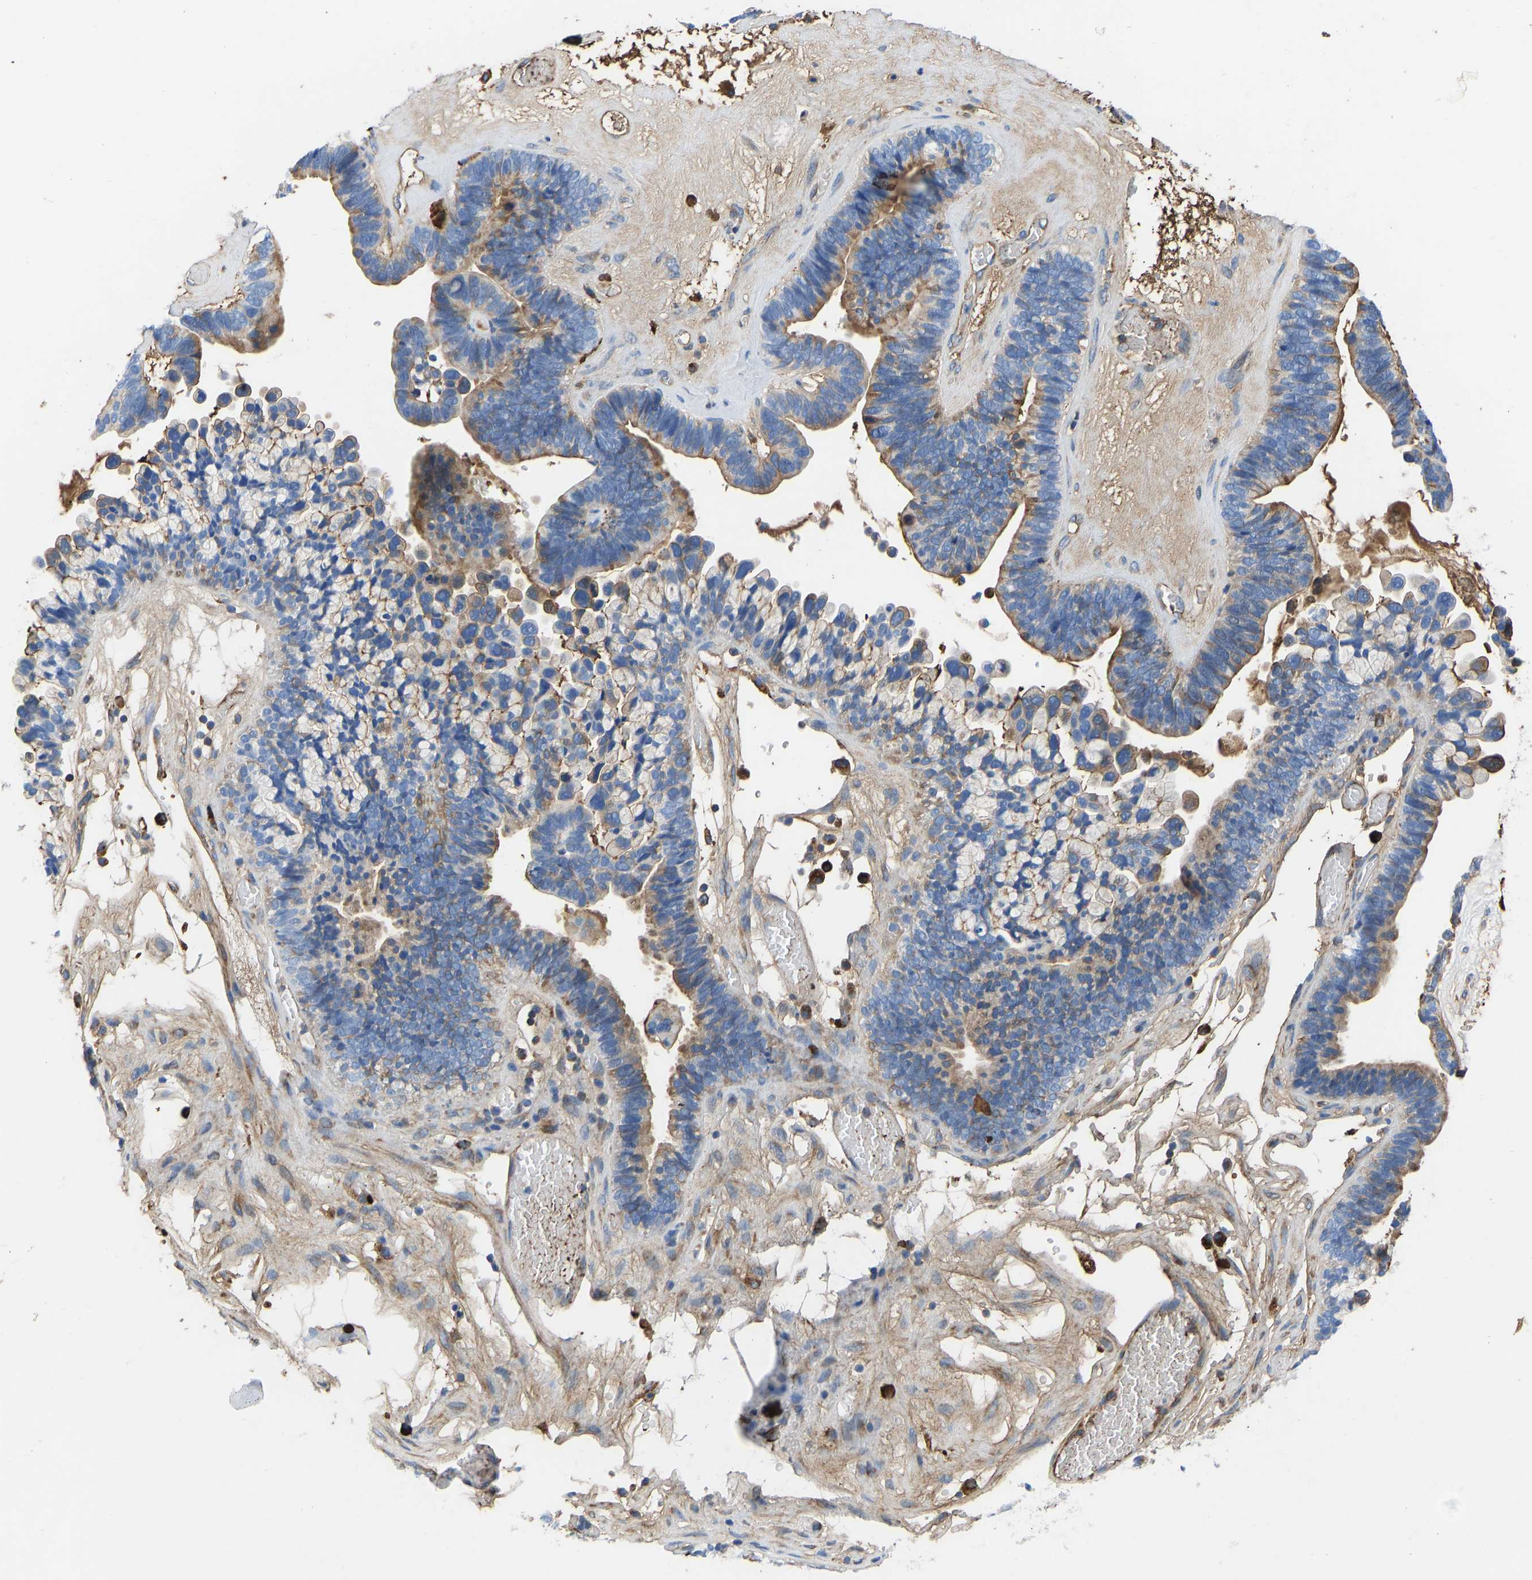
{"staining": {"intensity": "moderate", "quantity": "25%-75%", "location": "cytoplasmic/membranous"}, "tissue": "ovarian cancer", "cell_type": "Tumor cells", "image_type": "cancer", "snomed": [{"axis": "morphology", "description": "Cystadenocarcinoma, serous, NOS"}, {"axis": "topography", "description": "Ovary"}], "caption": "Immunohistochemistry (IHC) histopathology image of neoplastic tissue: serous cystadenocarcinoma (ovarian) stained using IHC reveals medium levels of moderate protein expression localized specifically in the cytoplasmic/membranous of tumor cells, appearing as a cytoplasmic/membranous brown color.", "gene": "HSPG2", "patient": {"sex": "female", "age": 56}}